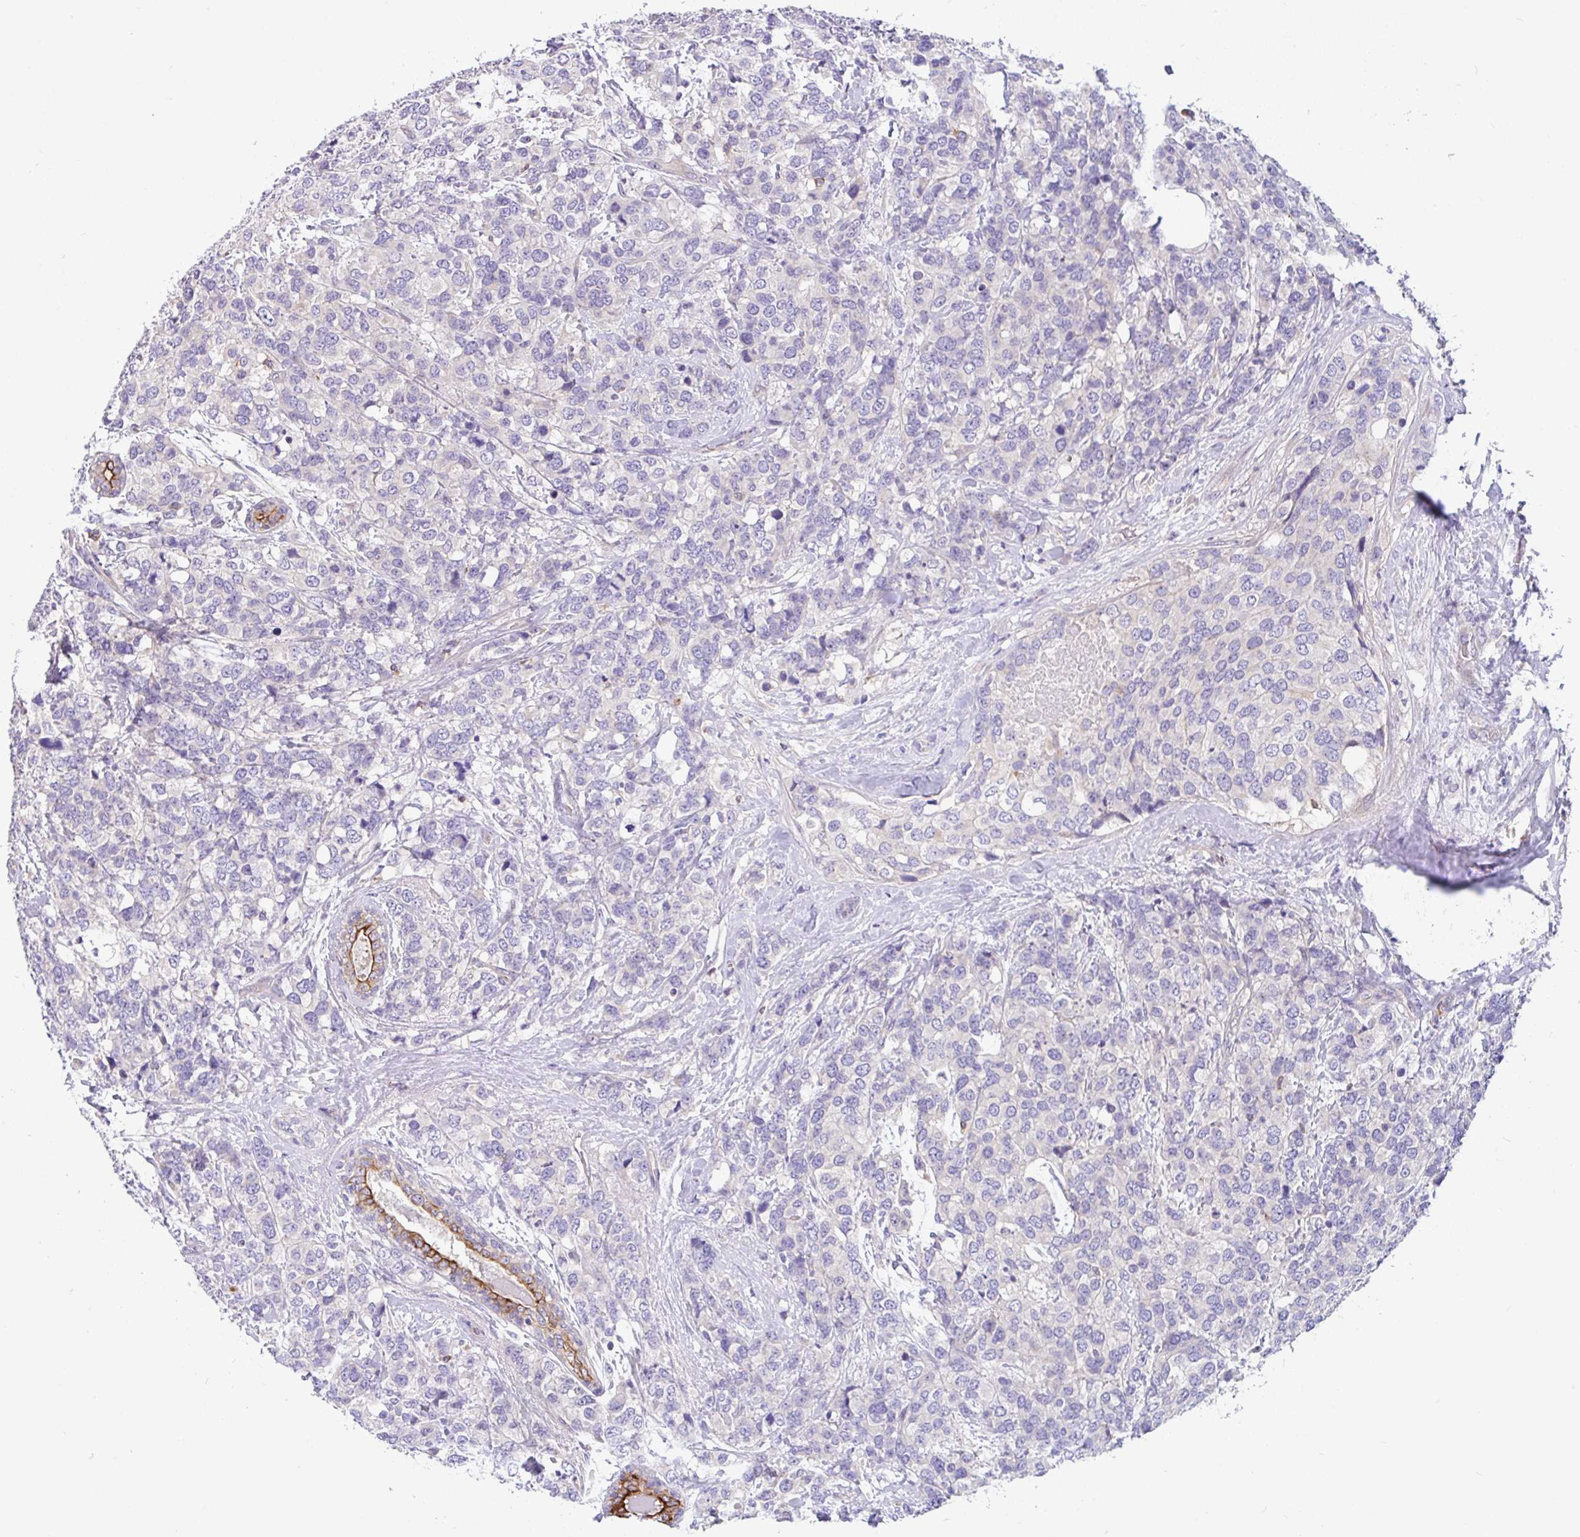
{"staining": {"intensity": "negative", "quantity": "none", "location": "none"}, "tissue": "breast cancer", "cell_type": "Tumor cells", "image_type": "cancer", "snomed": [{"axis": "morphology", "description": "Lobular carcinoma"}, {"axis": "topography", "description": "Breast"}], "caption": "A histopathology image of breast cancer stained for a protein displays no brown staining in tumor cells. (Stains: DAB immunohistochemistry with hematoxylin counter stain, Microscopy: brightfield microscopy at high magnification).", "gene": "LRRC26", "patient": {"sex": "female", "age": 59}}